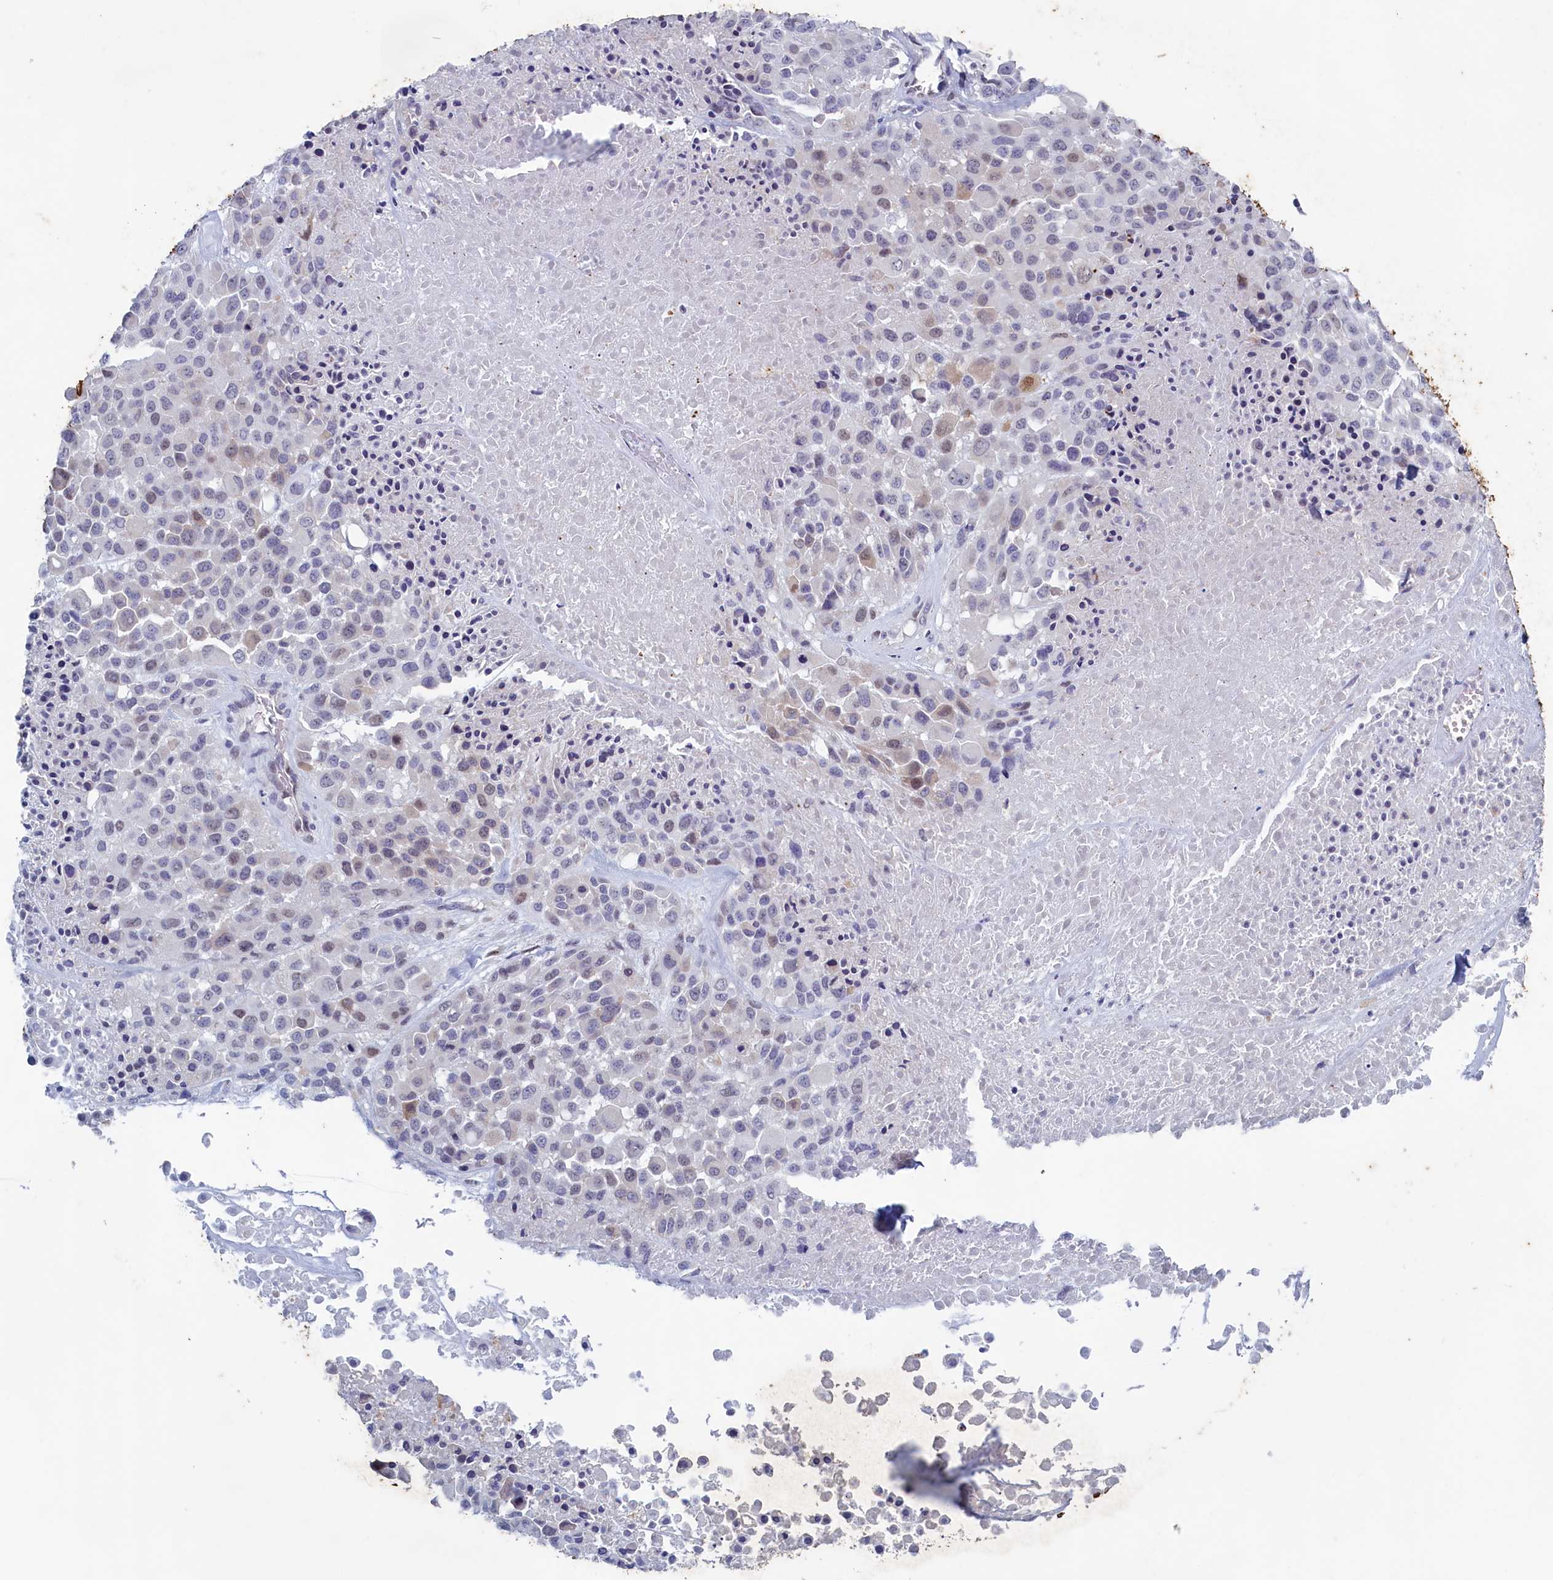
{"staining": {"intensity": "weak", "quantity": "<25%", "location": "nuclear"}, "tissue": "melanoma", "cell_type": "Tumor cells", "image_type": "cancer", "snomed": [{"axis": "morphology", "description": "Malignant melanoma, Metastatic site"}, {"axis": "topography", "description": "Skin"}], "caption": "Immunohistochemistry (IHC) of human melanoma reveals no staining in tumor cells.", "gene": "WDR76", "patient": {"sex": "female", "age": 81}}